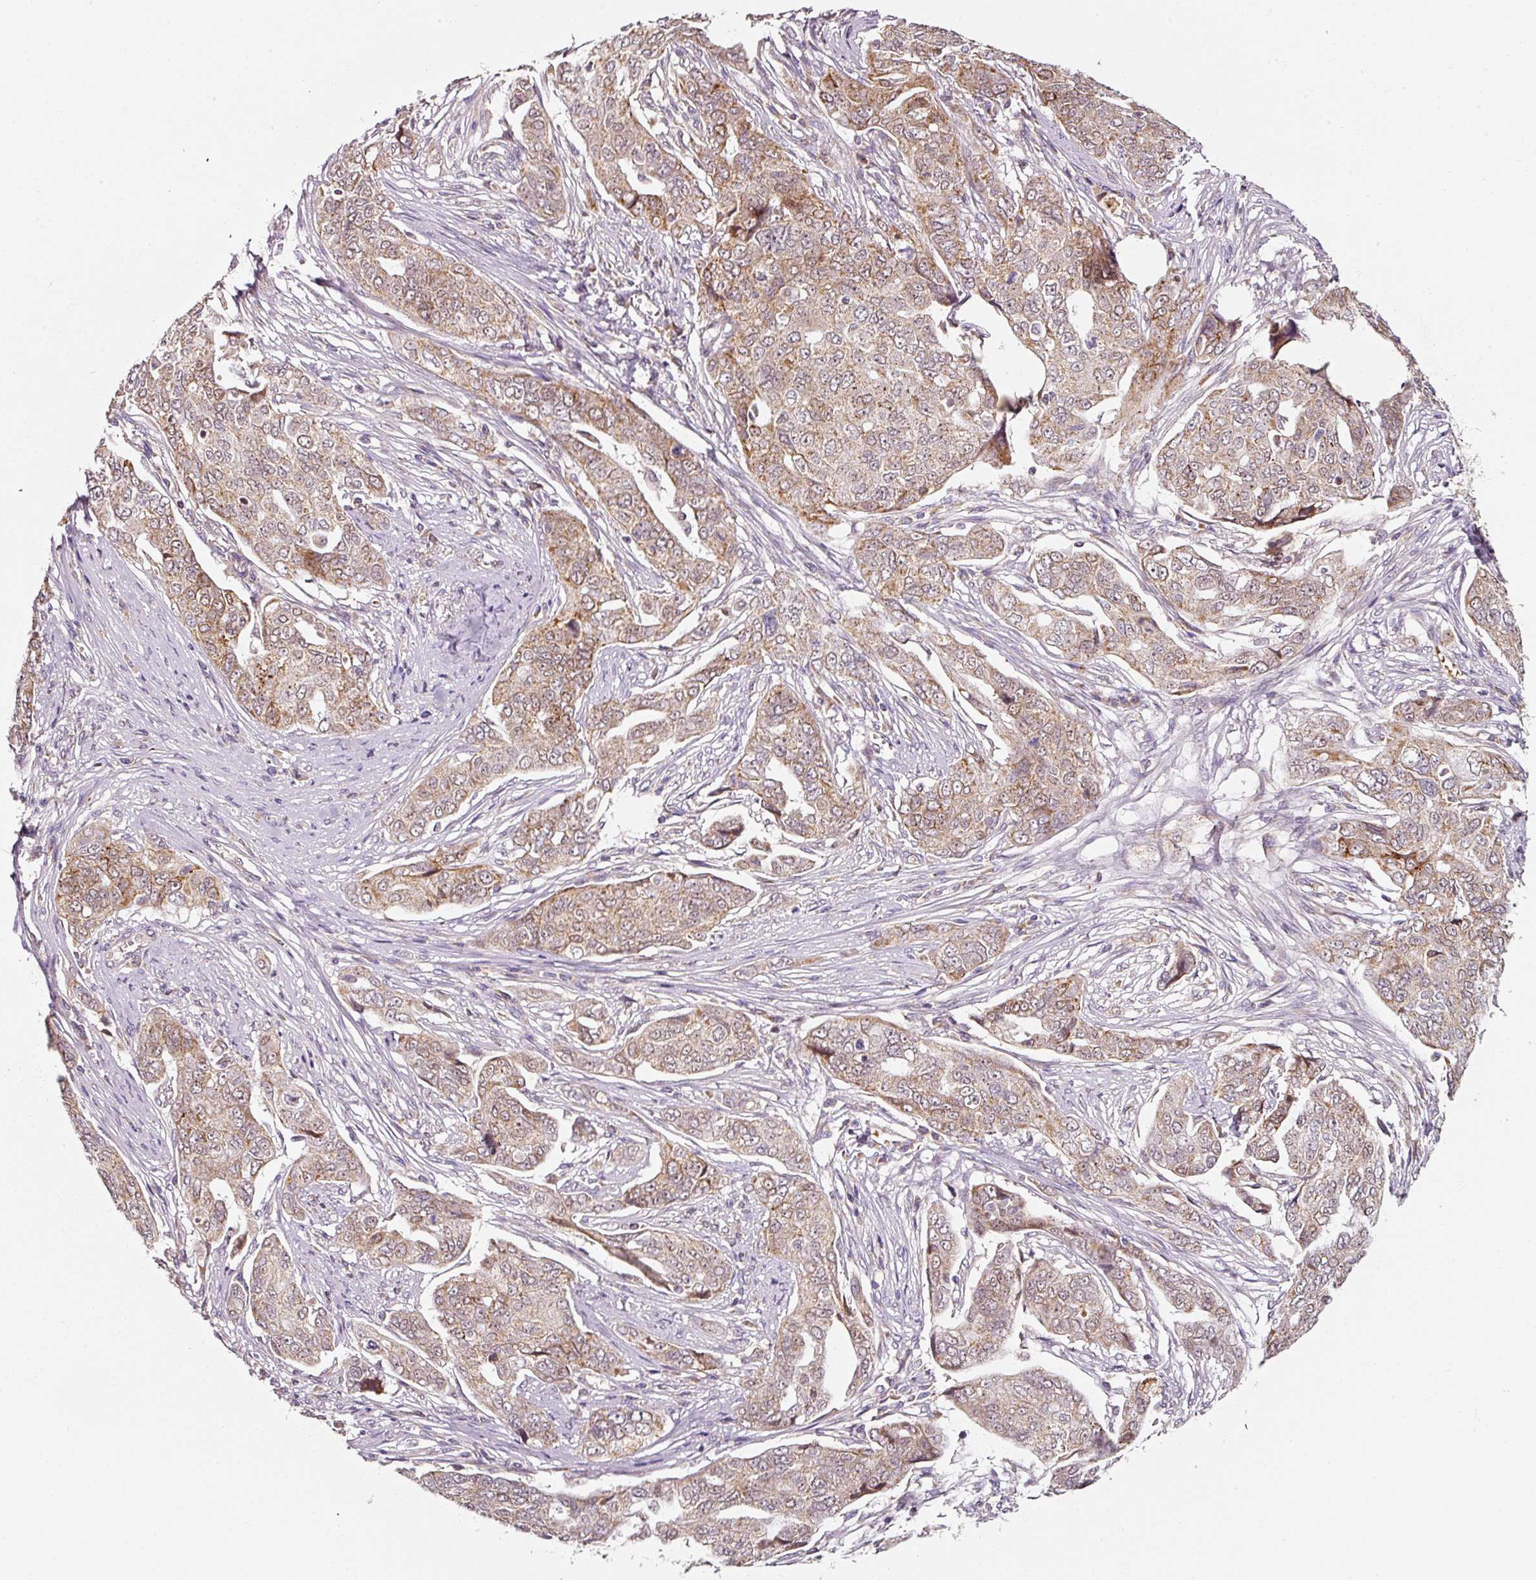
{"staining": {"intensity": "moderate", "quantity": ">75%", "location": "cytoplasmic/membranous,nuclear"}, "tissue": "ovarian cancer", "cell_type": "Tumor cells", "image_type": "cancer", "snomed": [{"axis": "morphology", "description": "Carcinoma, endometroid"}, {"axis": "topography", "description": "Ovary"}], "caption": "Brown immunohistochemical staining in human ovarian endometroid carcinoma shows moderate cytoplasmic/membranous and nuclear expression in about >75% of tumor cells.", "gene": "ZNF460", "patient": {"sex": "female", "age": 70}}